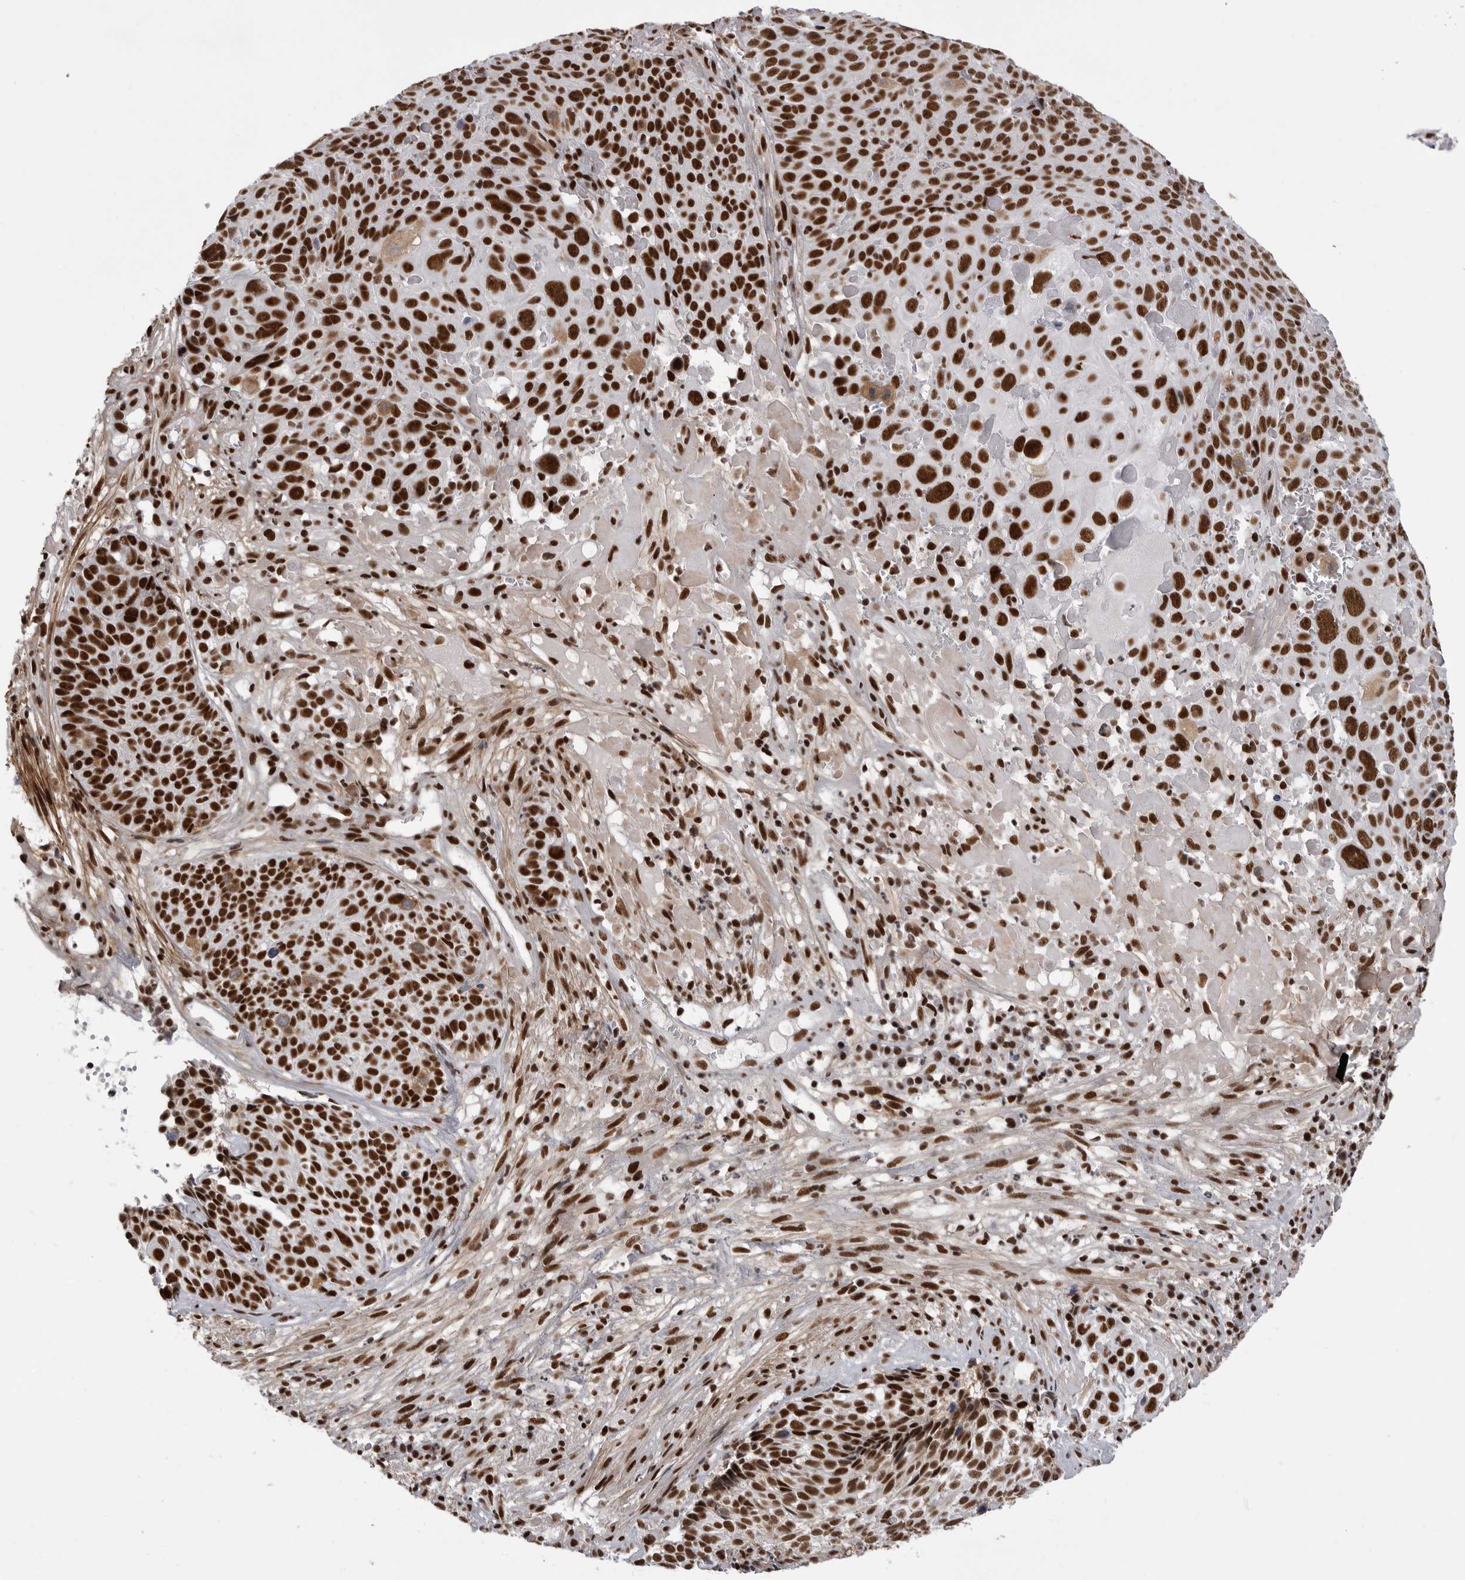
{"staining": {"intensity": "strong", "quantity": ">75%", "location": "nuclear"}, "tissue": "cervical cancer", "cell_type": "Tumor cells", "image_type": "cancer", "snomed": [{"axis": "morphology", "description": "Squamous cell carcinoma, NOS"}, {"axis": "topography", "description": "Cervix"}], "caption": "This is an image of immunohistochemistry staining of cervical cancer, which shows strong positivity in the nuclear of tumor cells.", "gene": "PPP1R8", "patient": {"sex": "female", "age": 74}}